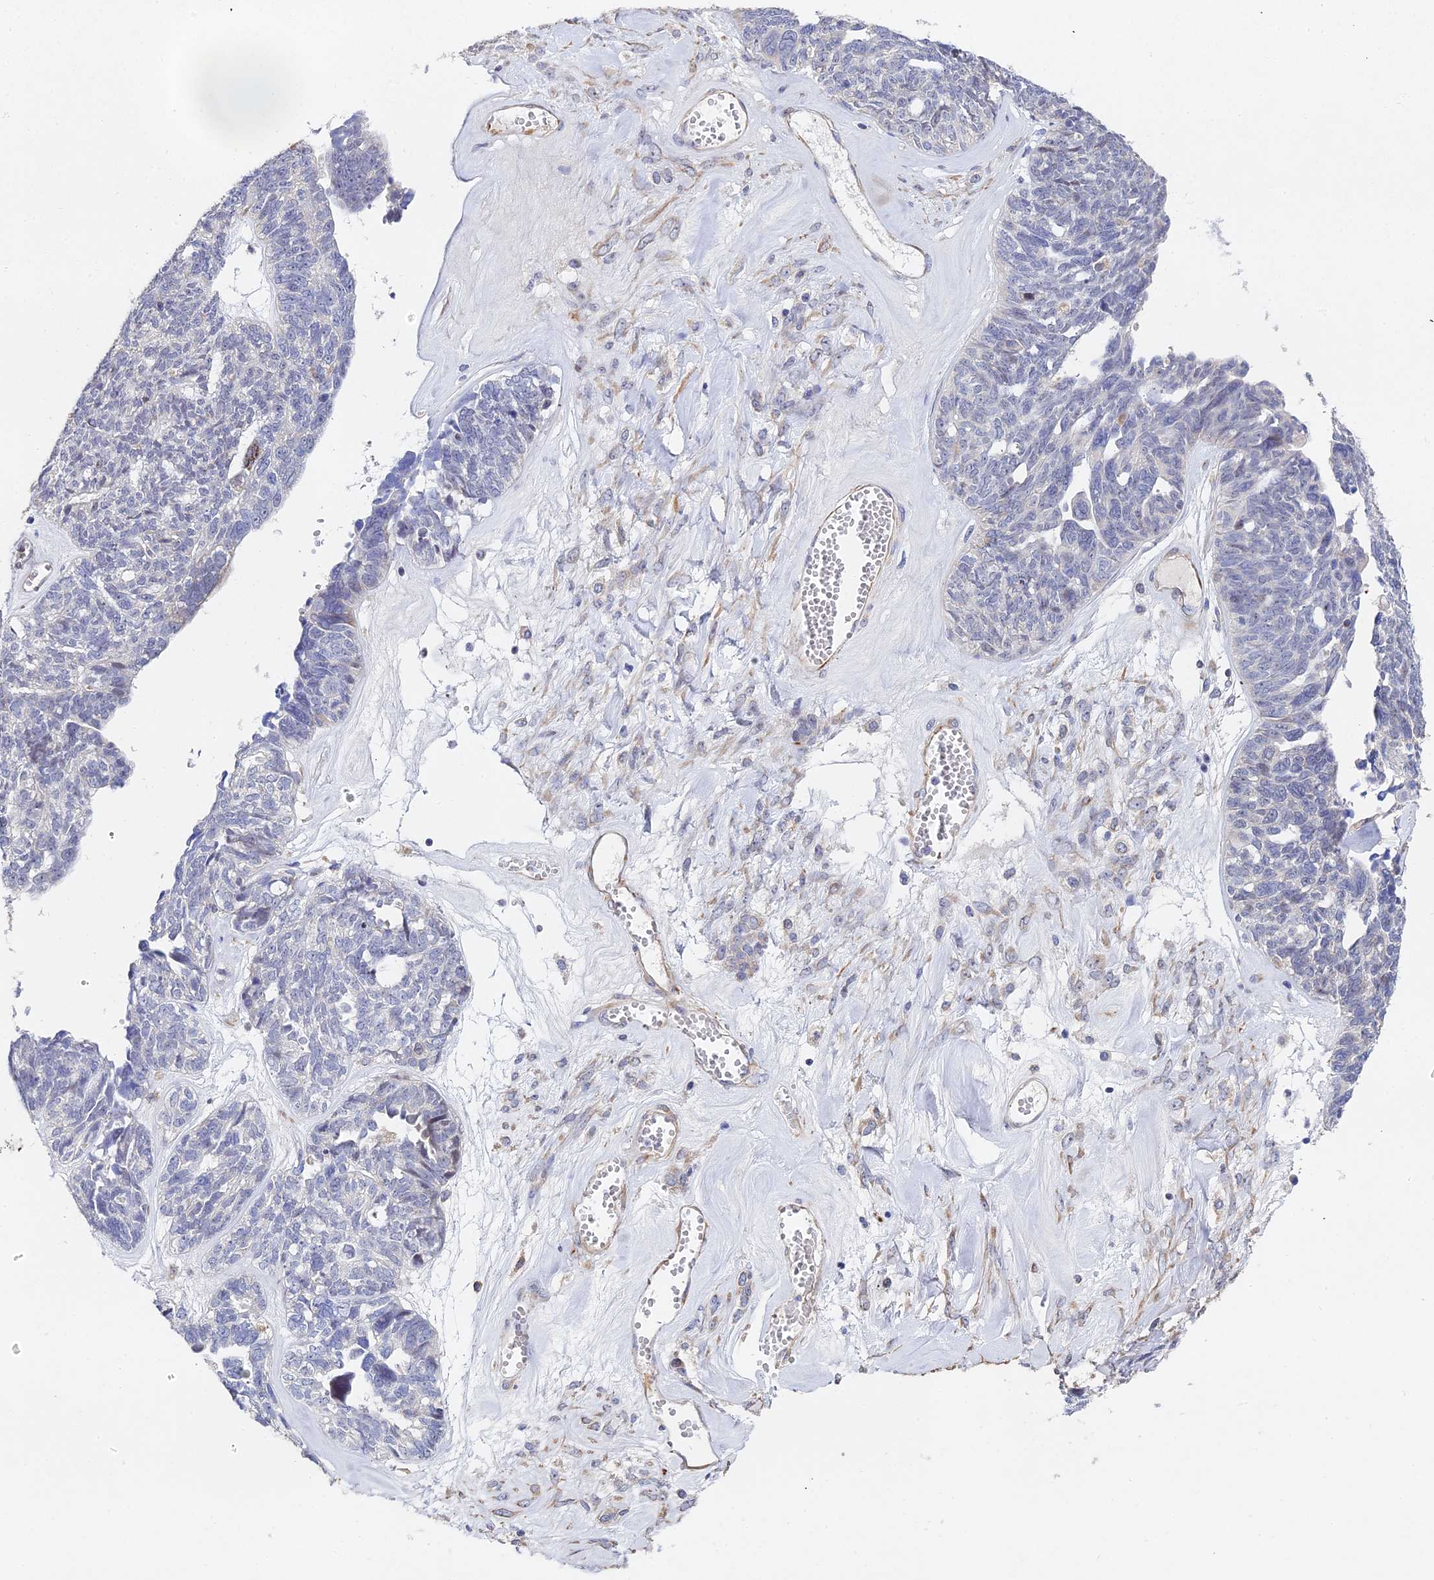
{"staining": {"intensity": "negative", "quantity": "none", "location": "none"}, "tissue": "ovarian cancer", "cell_type": "Tumor cells", "image_type": "cancer", "snomed": [{"axis": "morphology", "description": "Cystadenocarcinoma, serous, NOS"}, {"axis": "topography", "description": "Ovary"}], "caption": "Tumor cells show no significant staining in ovarian cancer. (DAB IHC visualized using brightfield microscopy, high magnification).", "gene": "ENSG00000268674", "patient": {"sex": "female", "age": 79}}